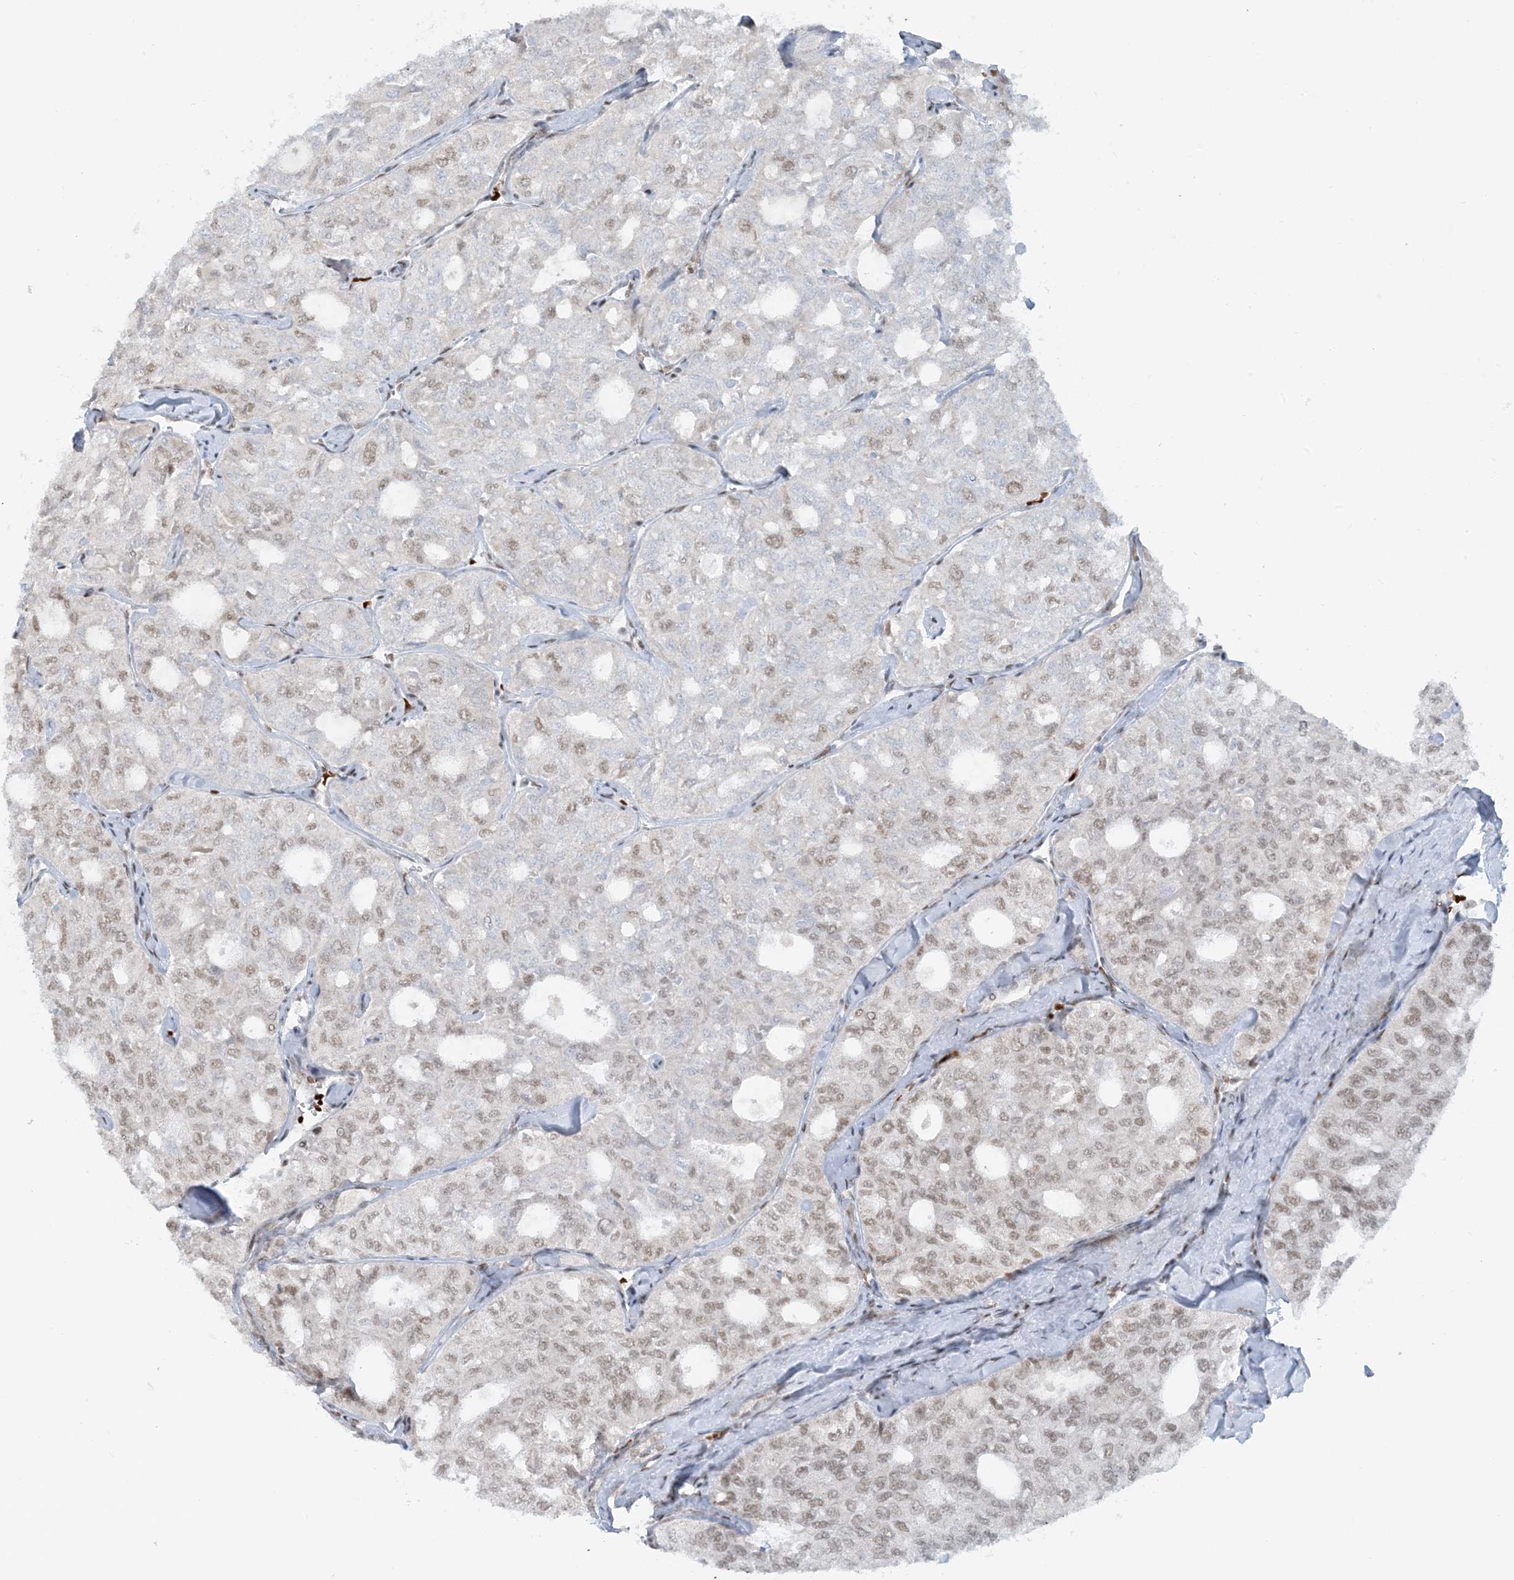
{"staining": {"intensity": "weak", "quantity": "25%-75%", "location": "nuclear"}, "tissue": "thyroid cancer", "cell_type": "Tumor cells", "image_type": "cancer", "snomed": [{"axis": "morphology", "description": "Follicular adenoma carcinoma, NOS"}, {"axis": "topography", "description": "Thyroid gland"}], "caption": "Immunohistochemistry (IHC) of human follicular adenoma carcinoma (thyroid) displays low levels of weak nuclear positivity in about 25%-75% of tumor cells.", "gene": "ECT2L", "patient": {"sex": "male", "age": 75}}